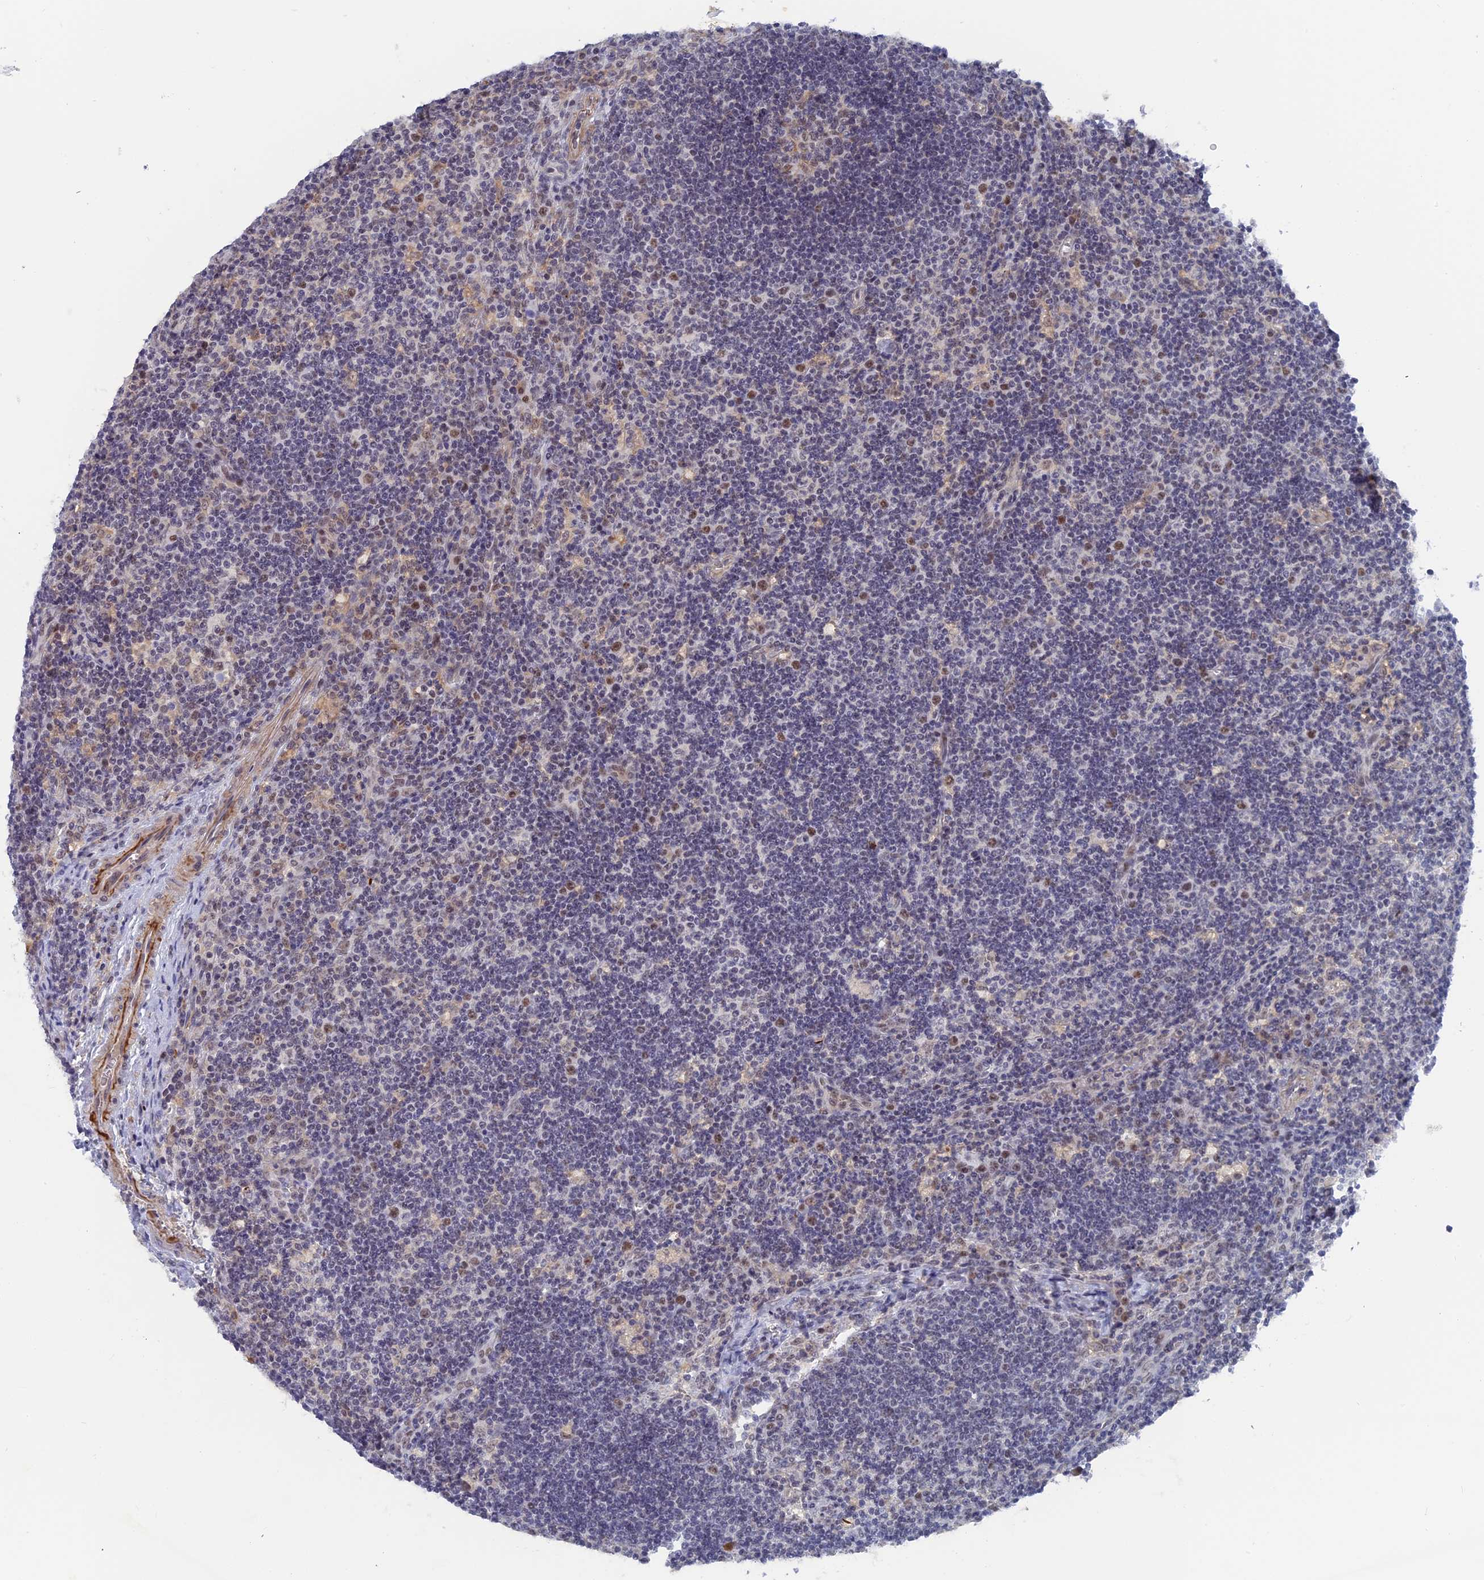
{"staining": {"intensity": "moderate", "quantity": "25%-75%", "location": "cytoplasmic/membranous"}, "tissue": "lymph node", "cell_type": "Germinal center cells", "image_type": "normal", "snomed": [{"axis": "morphology", "description": "Normal tissue, NOS"}, {"axis": "topography", "description": "Lymph node"}], "caption": "IHC photomicrograph of unremarkable lymph node: lymph node stained using IHC shows medium levels of moderate protein expression localized specifically in the cytoplasmic/membranous of germinal center cells, appearing as a cytoplasmic/membranous brown color.", "gene": "BRD2", "patient": {"sex": "male", "age": 58}}